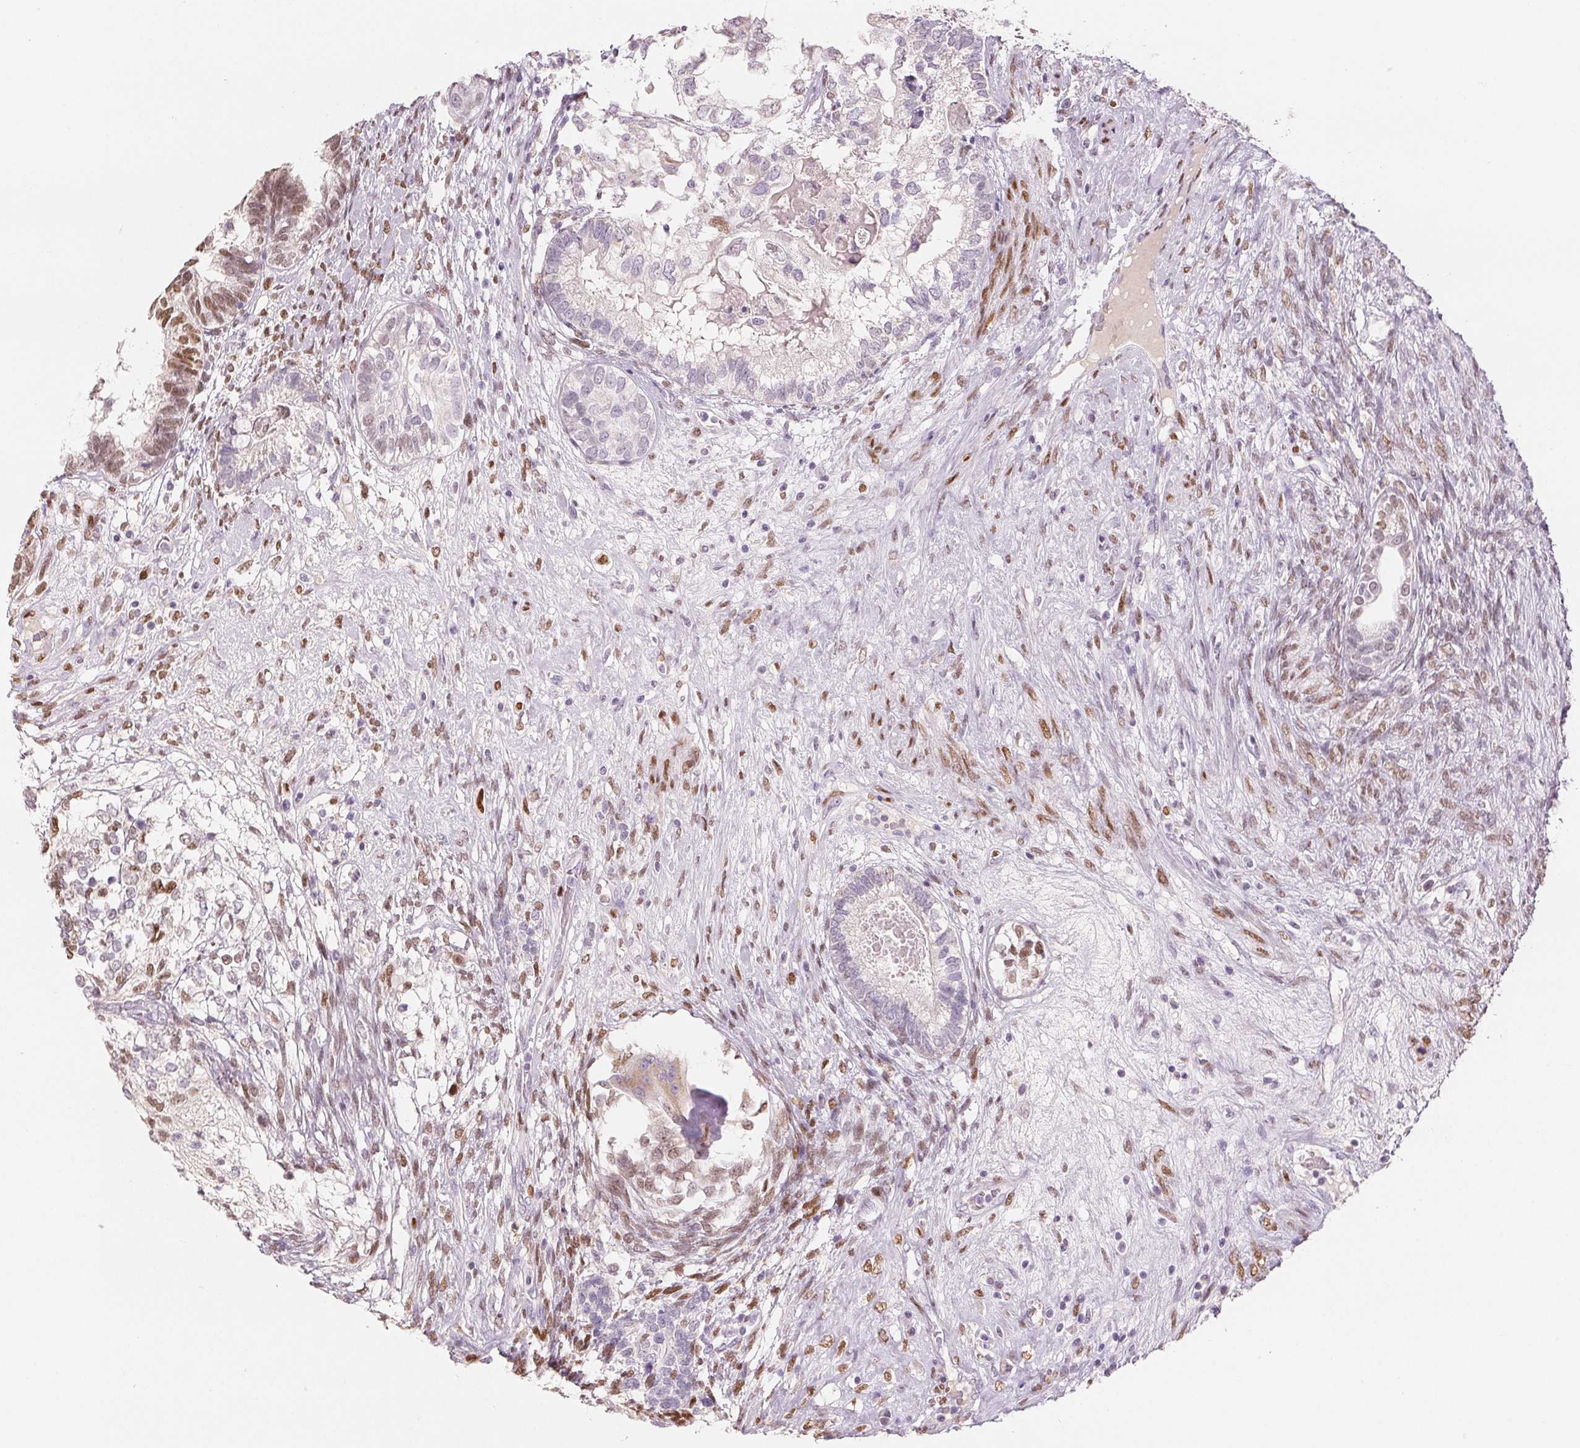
{"staining": {"intensity": "moderate", "quantity": "<25%", "location": "nuclear"}, "tissue": "testis cancer", "cell_type": "Tumor cells", "image_type": "cancer", "snomed": [{"axis": "morphology", "description": "Seminoma, NOS"}, {"axis": "morphology", "description": "Carcinoma, Embryonal, NOS"}, {"axis": "topography", "description": "Testis"}], "caption": "Testis cancer stained for a protein (brown) exhibits moderate nuclear positive expression in about <25% of tumor cells.", "gene": "SMARCD3", "patient": {"sex": "male", "age": 41}}